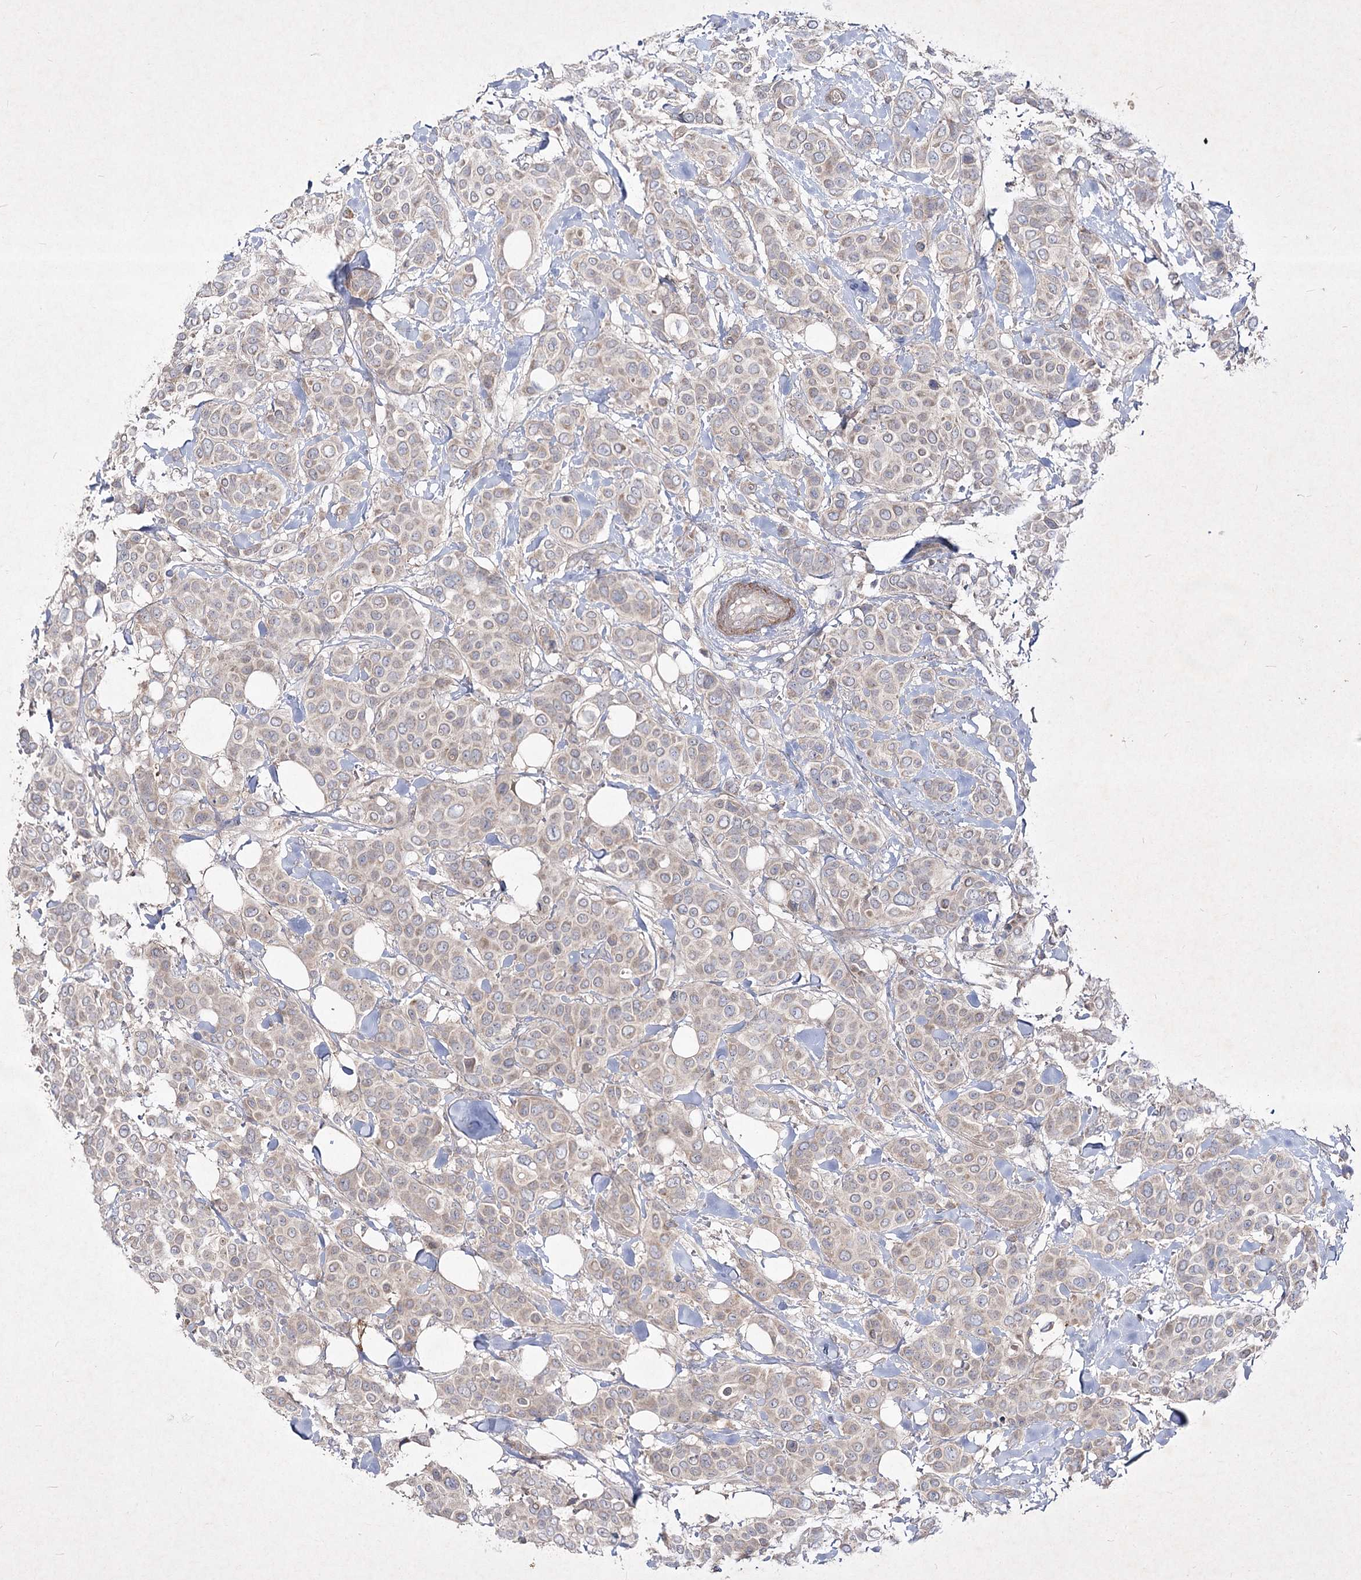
{"staining": {"intensity": "weak", "quantity": "25%-75%", "location": "cytoplasmic/membranous"}, "tissue": "breast cancer", "cell_type": "Tumor cells", "image_type": "cancer", "snomed": [{"axis": "morphology", "description": "Lobular carcinoma"}, {"axis": "topography", "description": "Breast"}], "caption": "Weak cytoplasmic/membranous expression is appreciated in approximately 25%-75% of tumor cells in breast cancer.", "gene": "CIB2", "patient": {"sex": "female", "age": 51}}